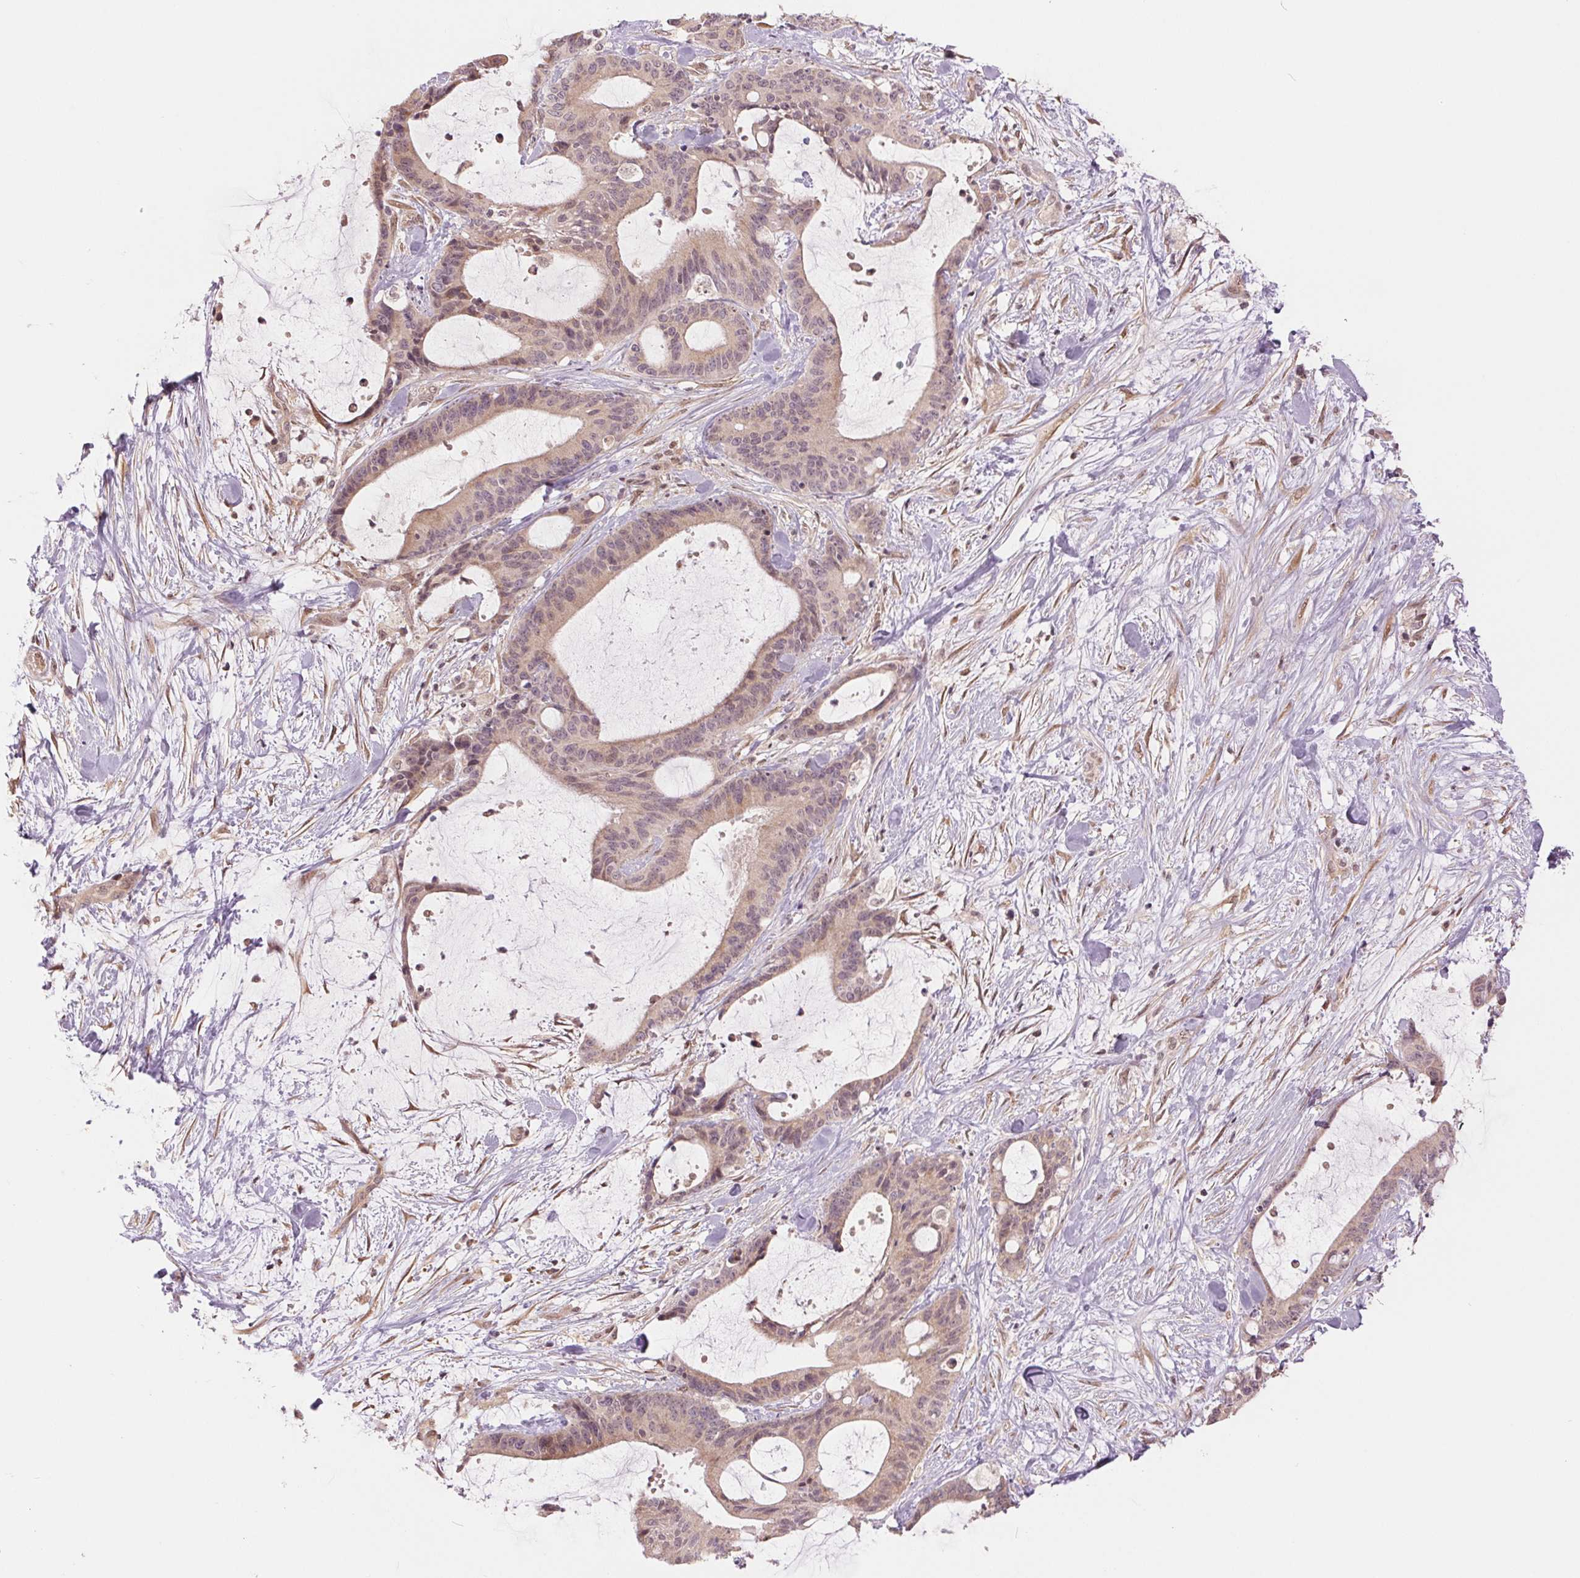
{"staining": {"intensity": "weak", "quantity": ">75%", "location": "nuclear"}, "tissue": "liver cancer", "cell_type": "Tumor cells", "image_type": "cancer", "snomed": [{"axis": "morphology", "description": "Cholangiocarcinoma"}, {"axis": "topography", "description": "Liver"}], "caption": "Protein analysis of liver cancer tissue displays weak nuclear expression in about >75% of tumor cells.", "gene": "ERI3", "patient": {"sex": "female", "age": 73}}